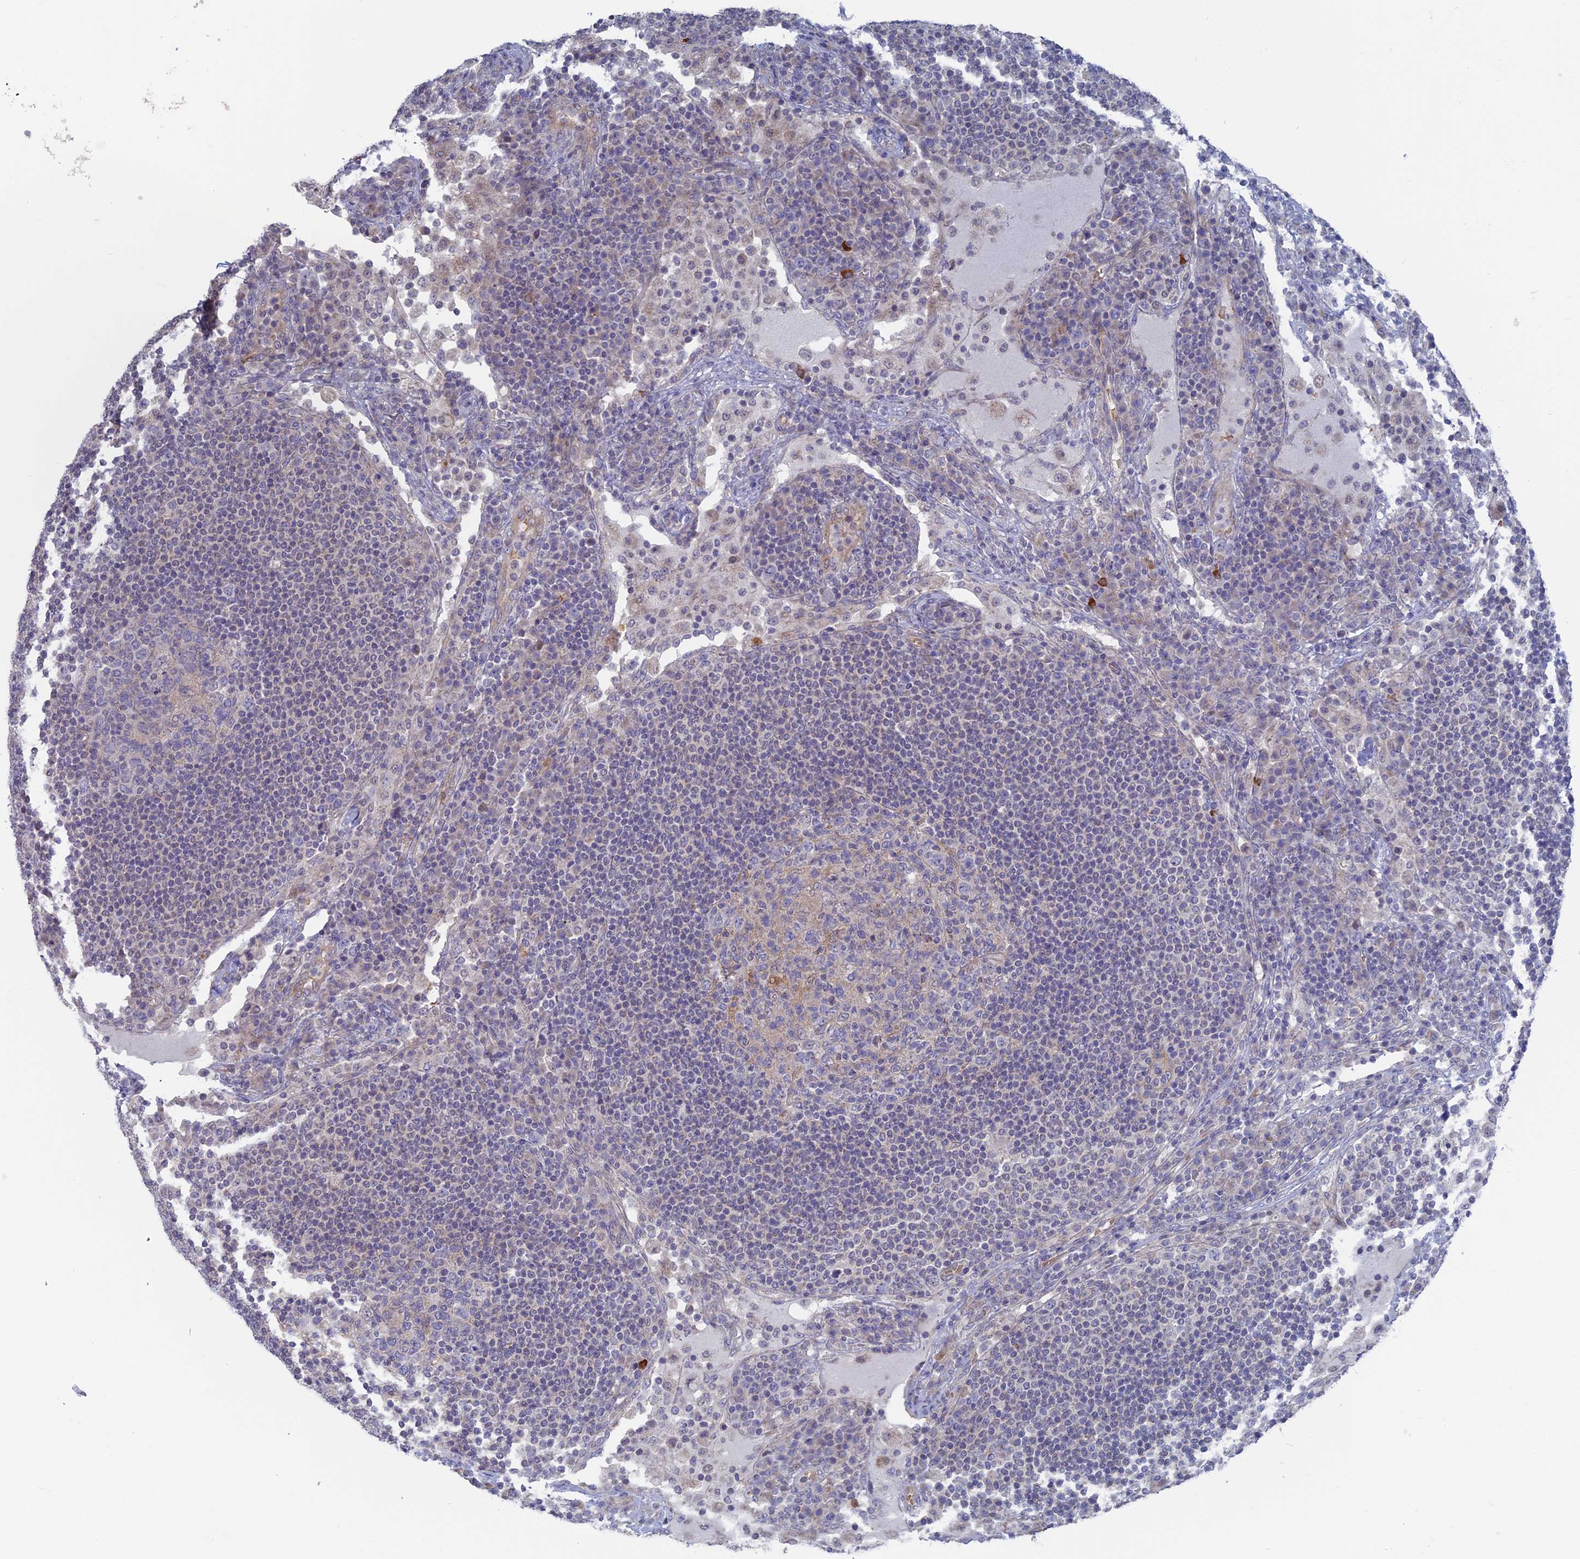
{"staining": {"intensity": "negative", "quantity": "none", "location": "none"}, "tissue": "lymph node", "cell_type": "Germinal center cells", "image_type": "normal", "snomed": [{"axis": "morphology", "description": "Normal tissue, NOS"}, {"axis": "topography", "description": "Lymph node"}], "caption": "Human lymph node stained for a protein using IHC shows no positivity in germinal center cells.", "gene": "TBC1D30", "patient": {"sex": "female", "age": 53}}